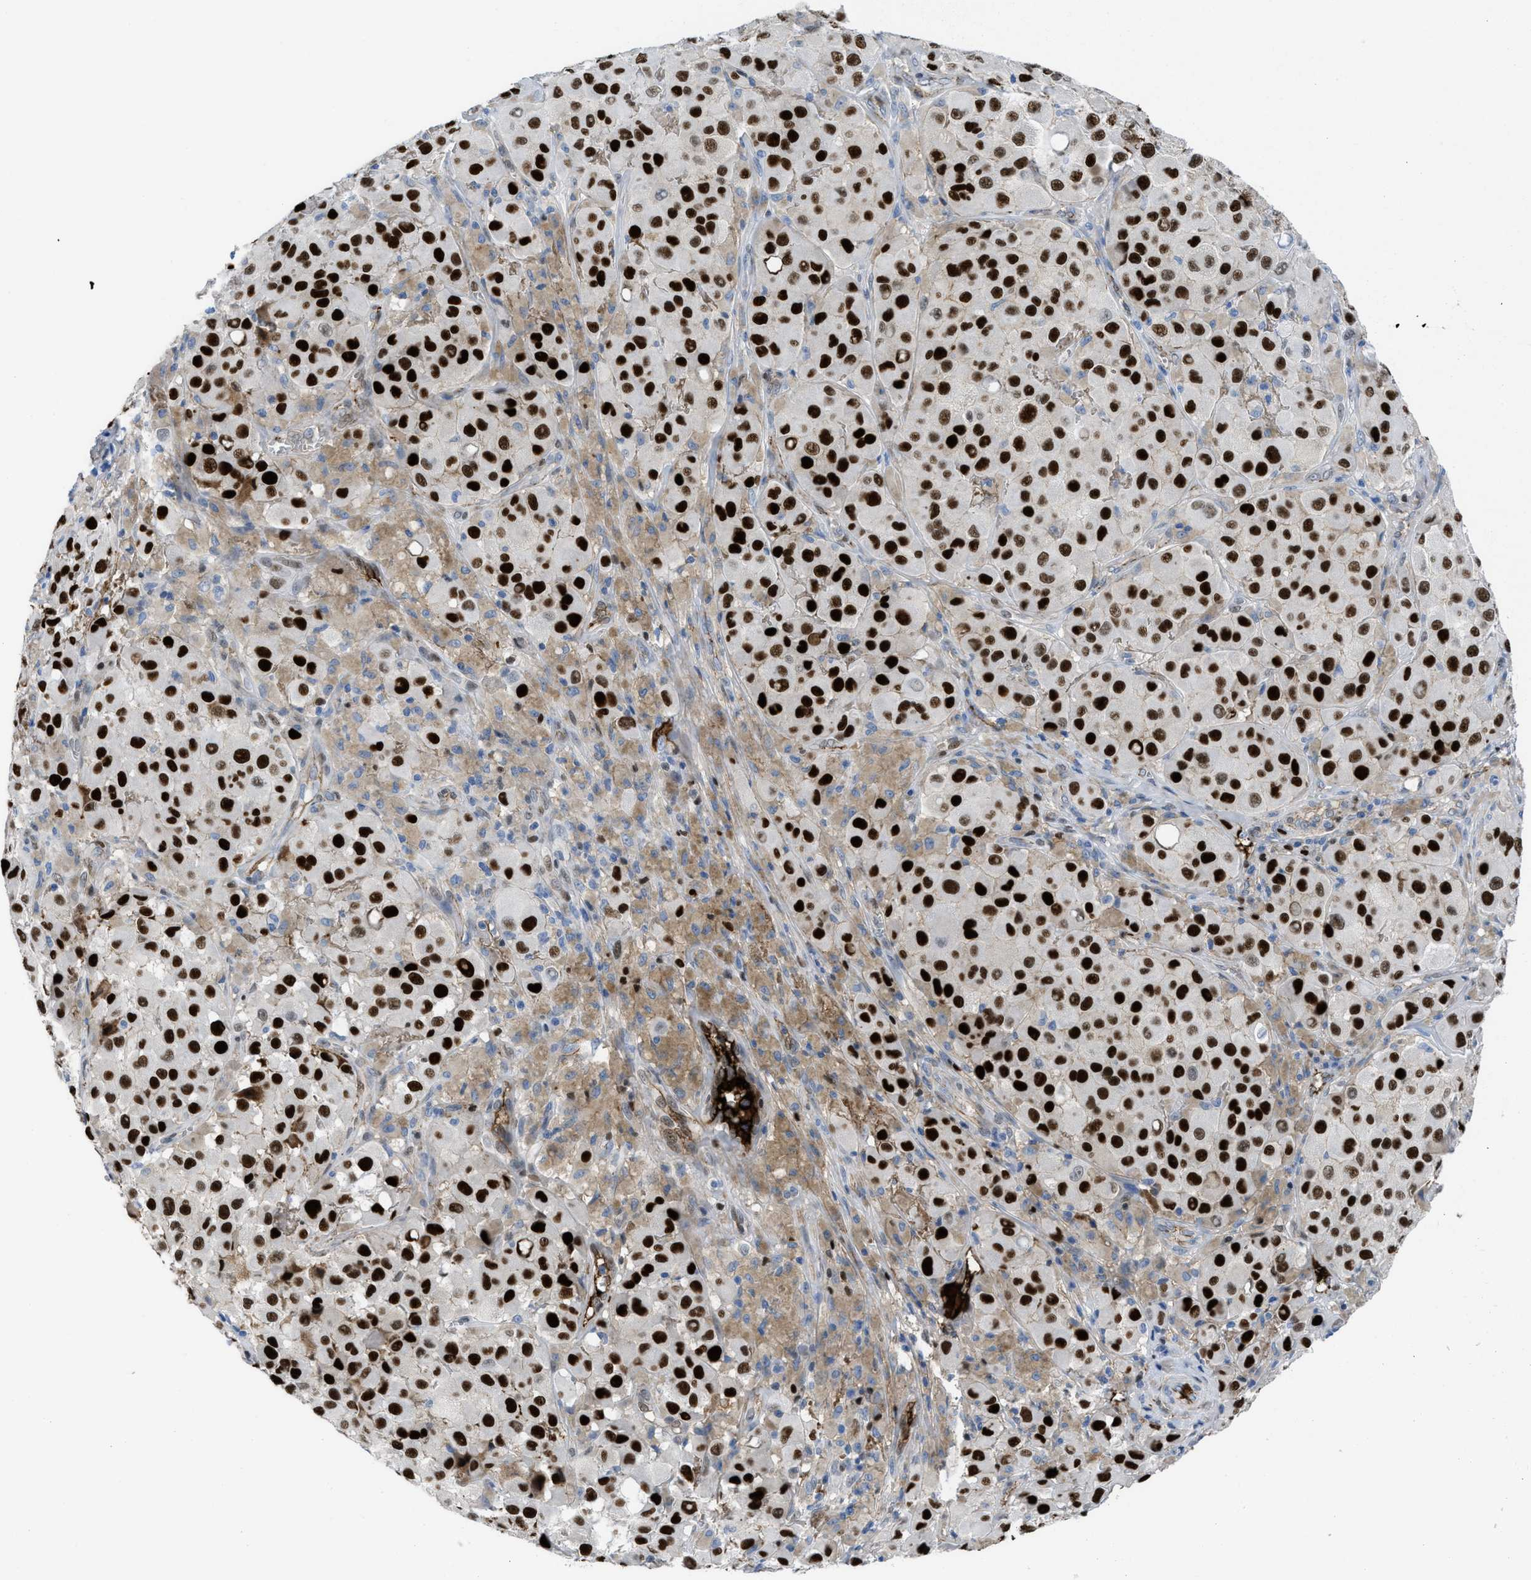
{"staining": {"intensity": "strong", "quantity": ">75%", "location": "nuclear"}, "tissue": "melanoma", "cell_type": "Tumor cells", "image_type": "cancer", "snomed": [{"axis": "morphology", "description": "Malignant melanoma, NOS"}, {"axis": "topography", "description": "Skin"}], "caption": "IHC staining of melanoma, which shows high levels of strong nuclear expression in about >75% of tumor cells indicating strong nuclear protein expression. The staining was performed using DAB (3,3'-diaminobenzidine) (brown) for protein detection and nuclei were counterstained in hematoxylin (blue).", "gene": "LEF1", "patient": {"sex": "male", "age": 84}}